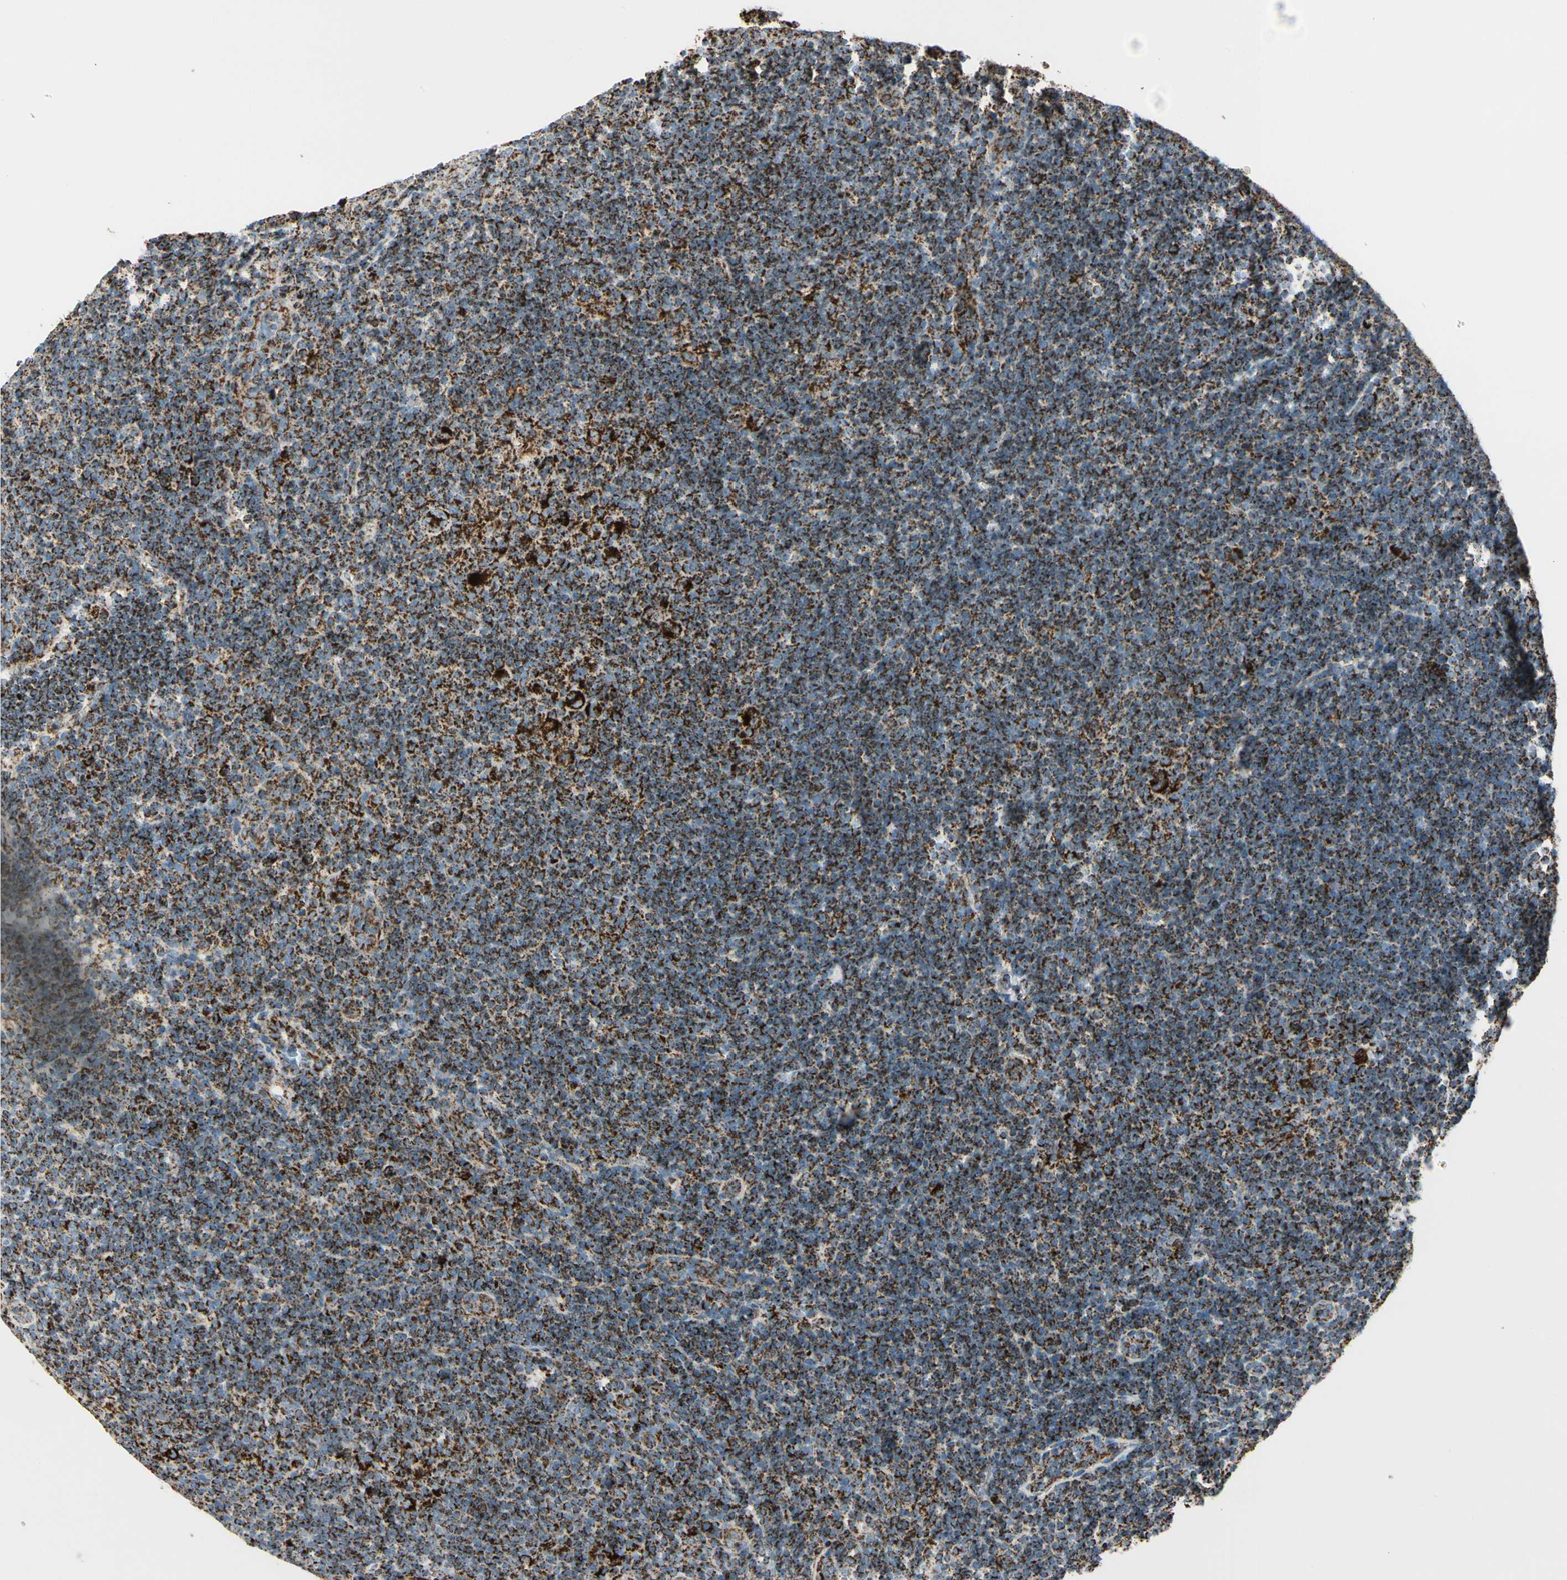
{"staining": {"intensity": "strong", "quantity": ">75%", "location": "cytoplasmic/membranous"}, "tissue": "lymphoma", "cell_type": "Tumor cells", "image_type": "cancer", "snomed": [{"axis": "morphology", "description": "Hodgkin's disease, NOS"}, {"axis": "topography", "description": "Lymph node"}], "caption": "Brown immunohistochemical staining in lymphoma exhibits strong cytoplasmic/membranous positivity in about >75% of tumor cells.", "gene": "ME2", "patient": {"sex": "female", "age": 57}}